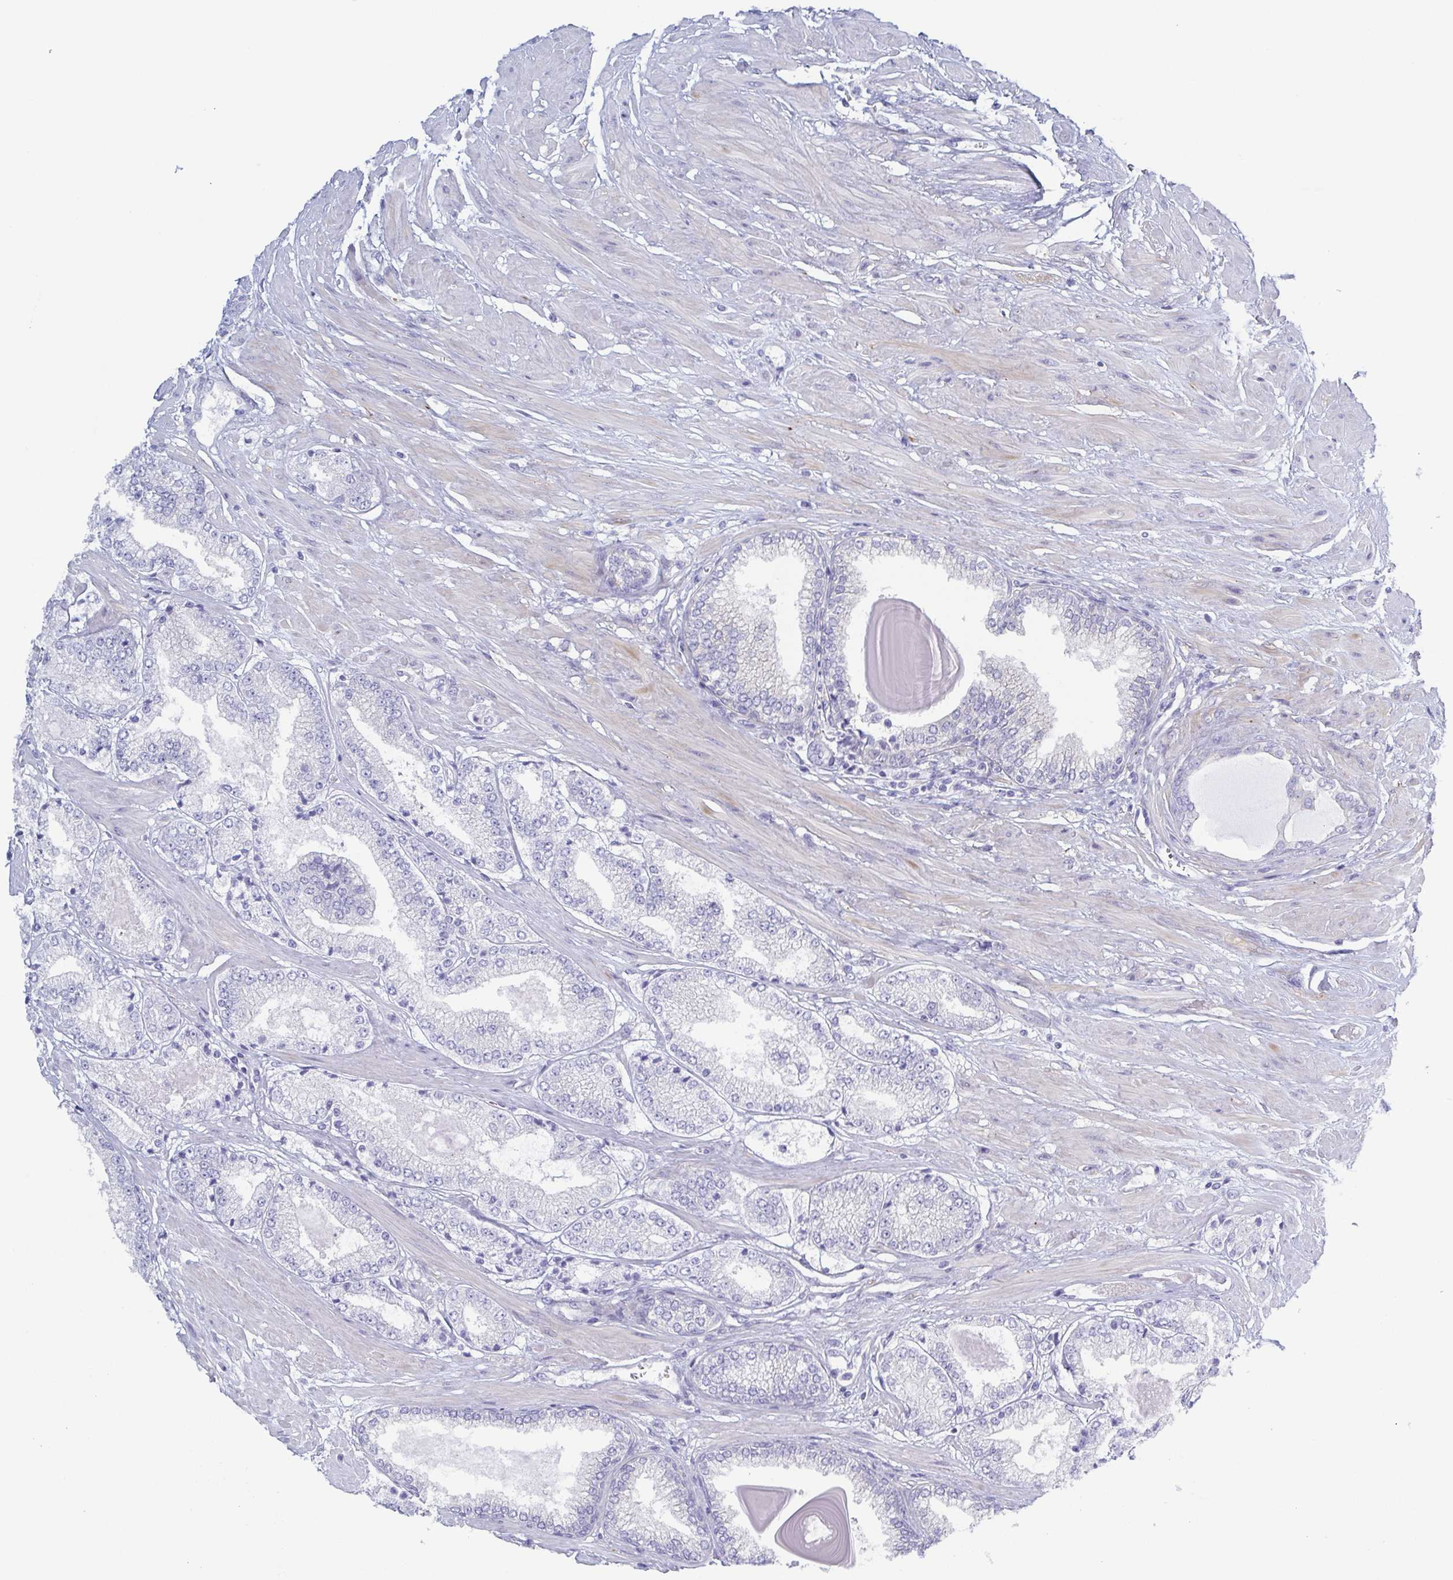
{"staining": {"intensity": "negative", "quantity": "none", "location": "none"}, "tissue": "prostate cancer", "cell_type": "Tumor cells", "image_type": "cancer", "snomed": [{"axis": "morphology", "description": "Adenocarcinoma, High grade"}, {"axis": "topography", "description": "Prostate"}], "caption": "Human prostate cancer (adenocarcinoma (high-grade)) stained for a protein using IHC reveals no staining in tumor cells.", "gene": "DYNC1I1", "patient": {"sex": "male", "age": 64}}